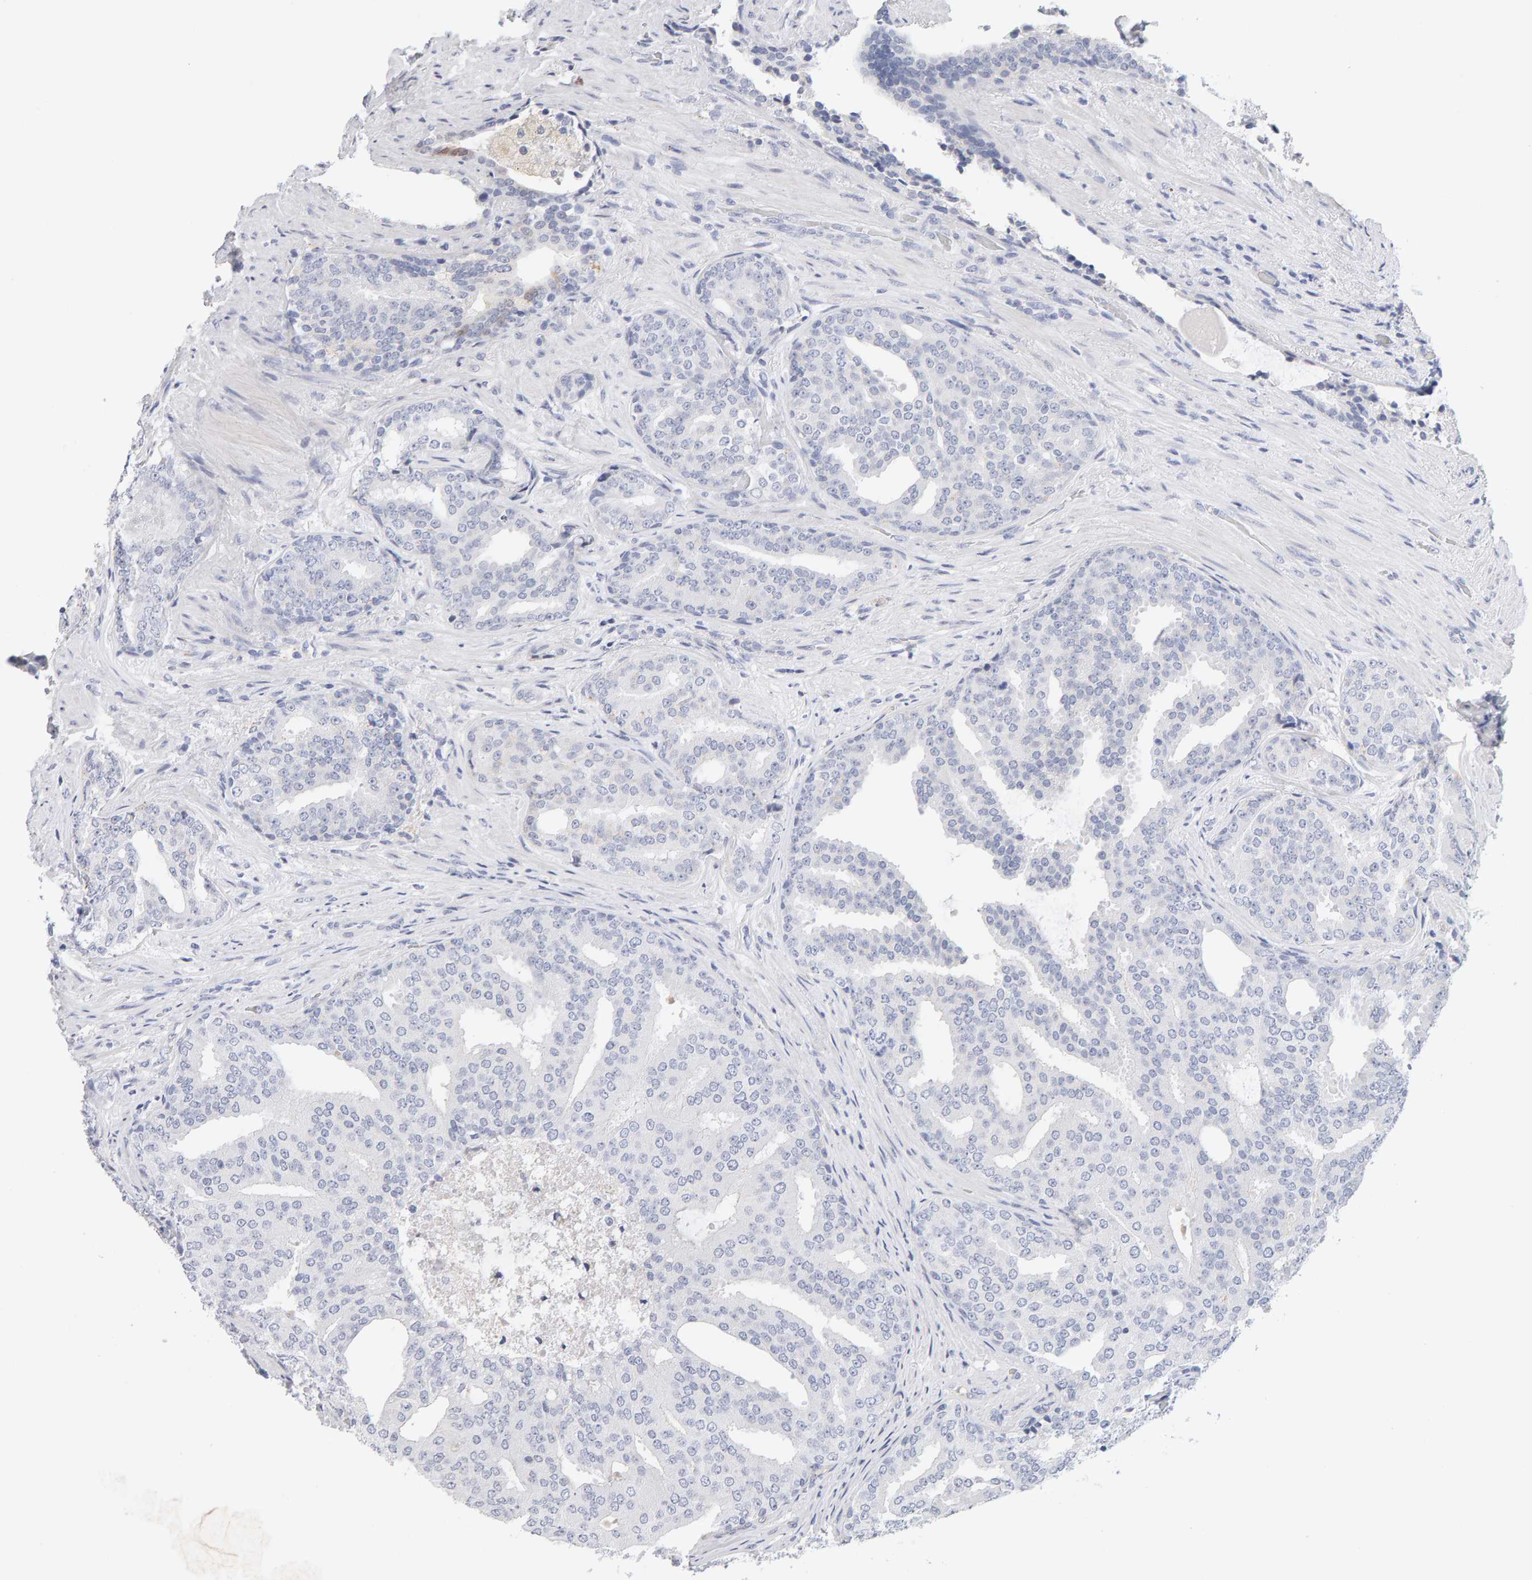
{"staining": {"intensity": "negative", "quantity": "none", "location": "none"}, "tissue": "prostate cancer", "cell_type": "Tumor cells", "image_type": "cancer", "snomed": [{"axis": "morphology", "description": "Adenocarcinoma, High grade"}, {"axis": "topography", "description": "Prostate"}], "caption": "The histopathology image demonstrates no significant positivity in tumor cells of adenocarcinoma (high-grade) (prostate).", "gene": "METRNL", "patient": {"sex": "male", "age": 71}}